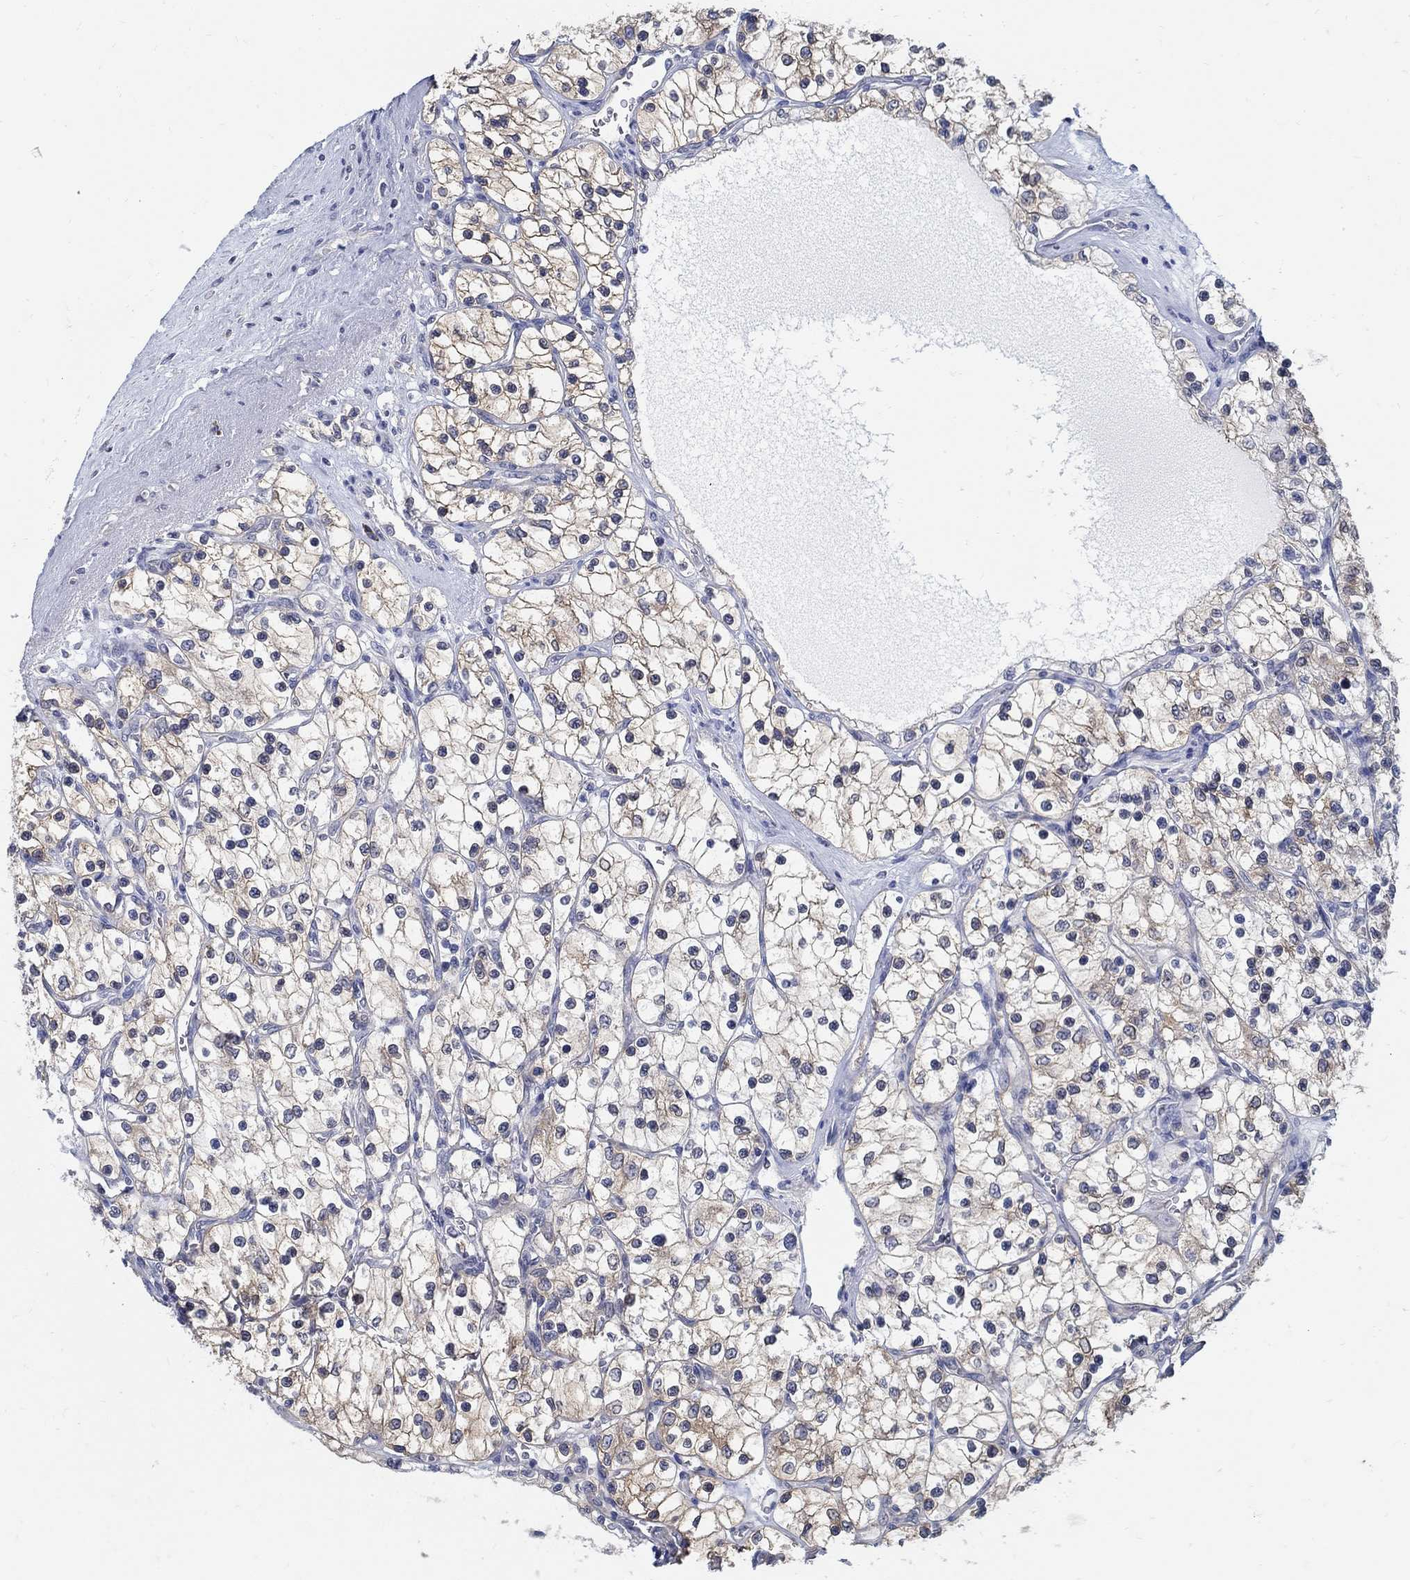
{"staining": {"intensity": "moderate", "quantity": "25%-75%", "location": "cytoplasmic/membranous"}, "tissue": "renal cancer", "cell_type": "Tumor cells", "image_type": "cancer", "snomed": [{"axis": "morphology", "description": "Adenocarcinoma, NOS"}, {"axis": "topography", "description": "Kidney"}], "caption": "Immunohistochemical staining of human adenocarcinoma (renal) reveals moderate cytoplasmic/membranous protein staining in about 25%-75% of tumor cells. The staining was performed using DAB (3,3'-diaminobenzidine) to visualize the protein expression in brown, while the nuclei were stained in blue with hematoxylin (Magnification: 20x).", "gene": "PCDH11X", "patient": {"sex": "female", "age": 69}}